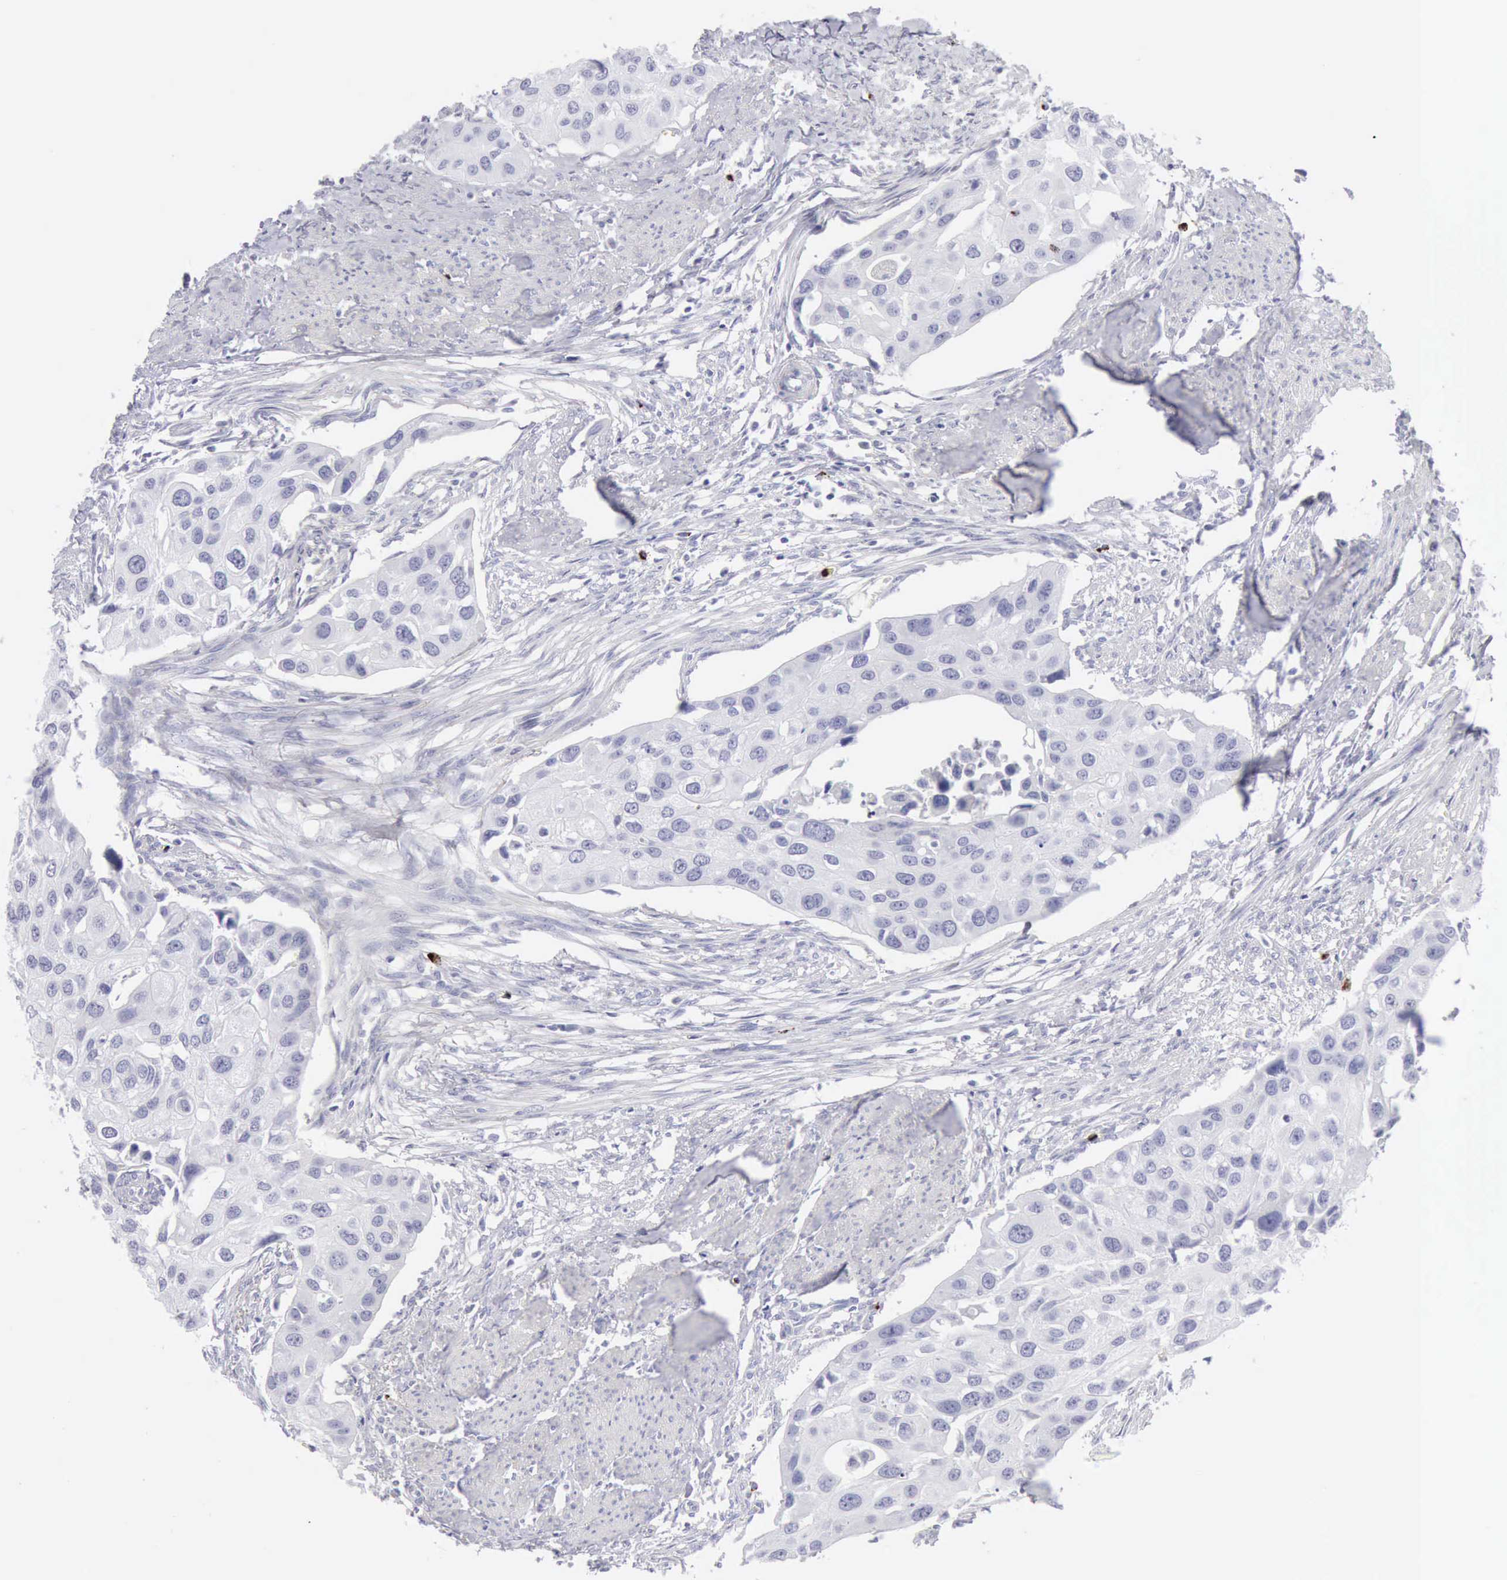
{"staining": {"intensity": "negative", "quantity": "none", "location": "none"}, "tissue": "urothelial cancer", "cell_type": "Tumor cells", "image_type": "cancer", "snomed": [{"axis": "morphology", "description": "Urothelial carcinoma, High grade"}, {"axis": "topography", "description": "Urinary bladder"}], "caption": "DAB (3,3'-diaminobenzidine) immunohistochemical staining of urothelial cancer displays no significant positivity in tumor cells.", "gene": "GZMB", "patient": {"sex": "male", "age": 55}}